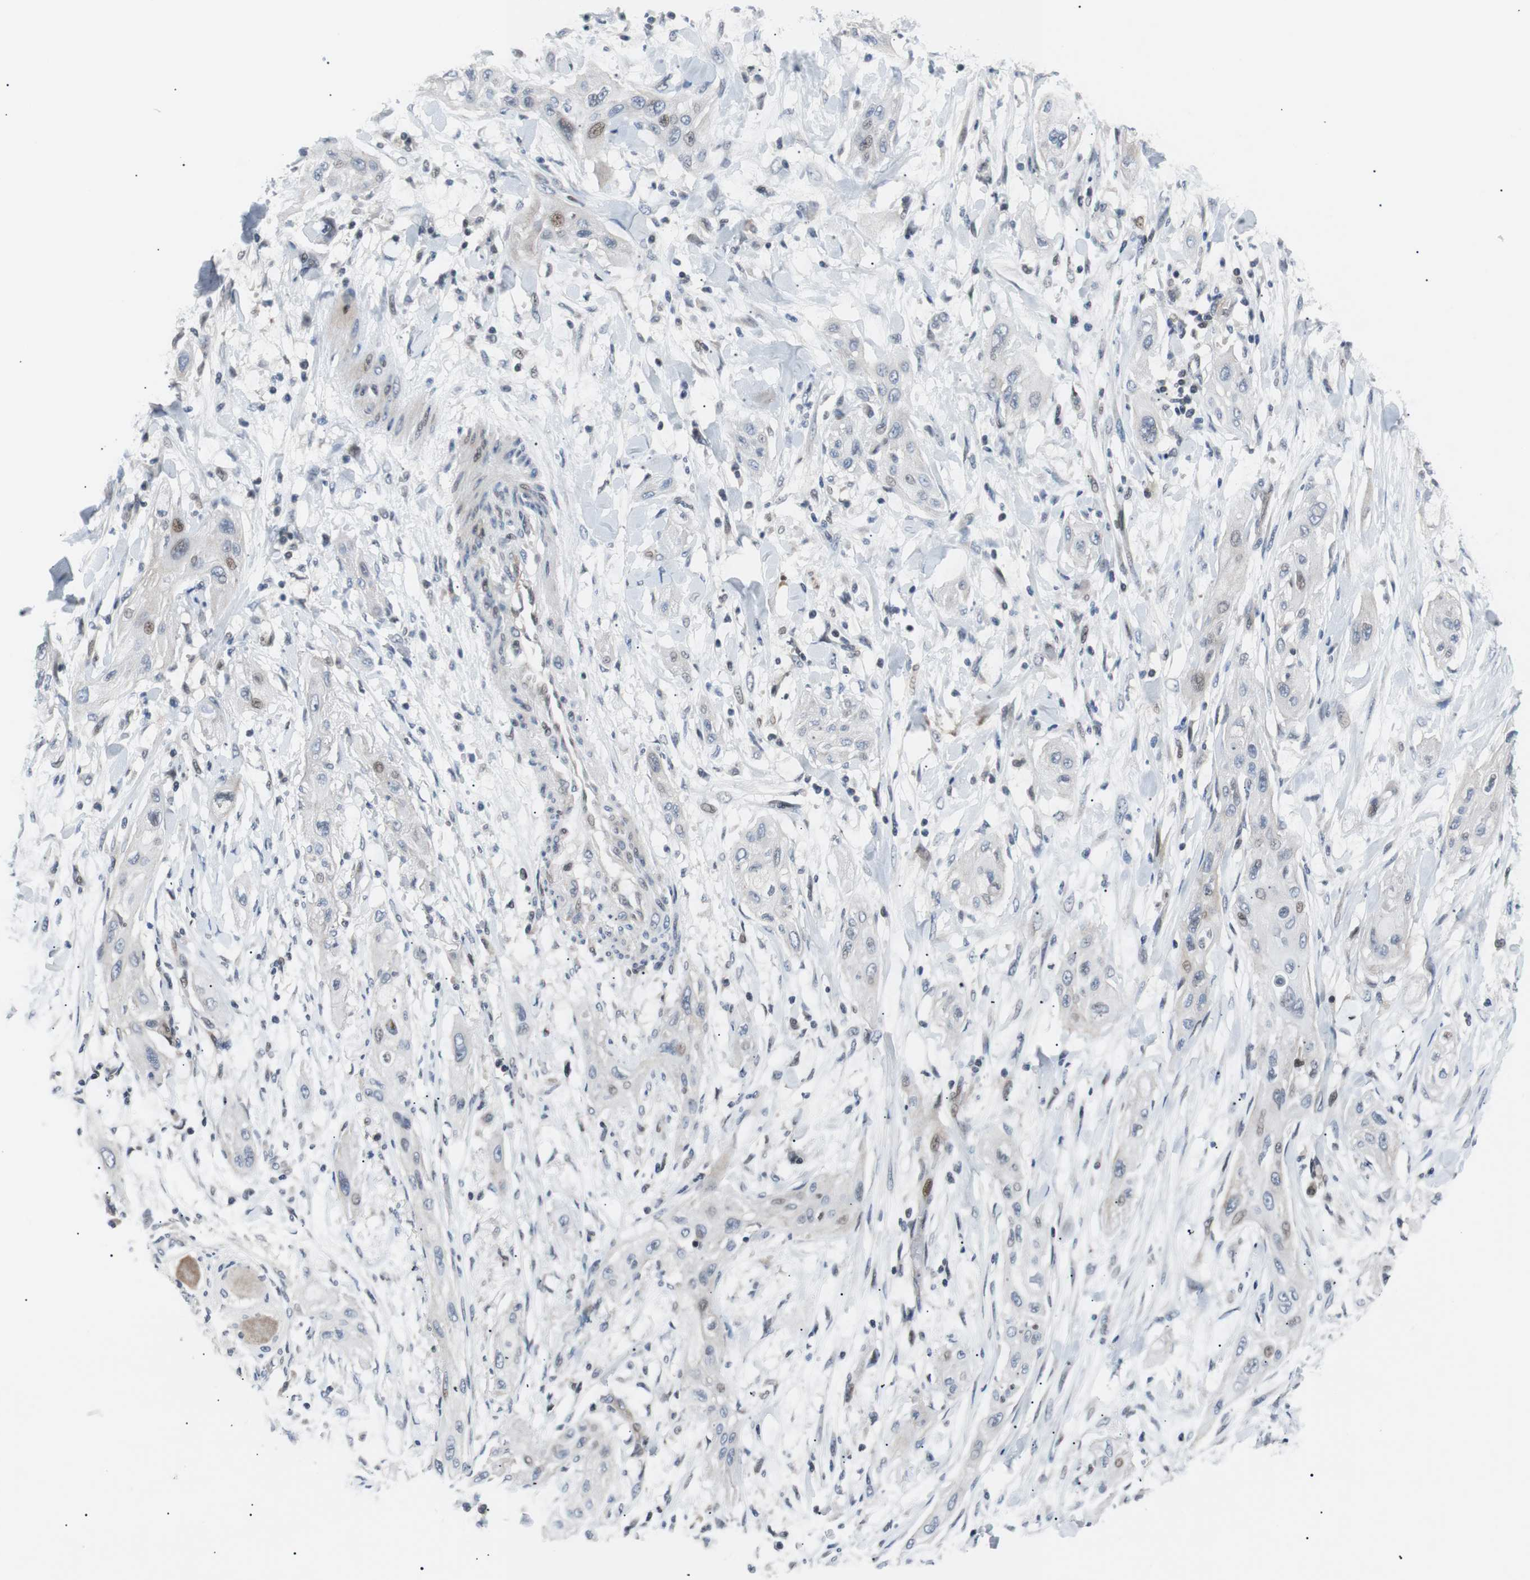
{"staining": {"intensity": "weak", "quantity": "<25%", "location": "nuclear"}, "tissue": "lung cancer", "cell_type": "Tumor cells", "image_type": "cancer", "snomed": [{"axis": "morphology", "description": "Squamous cell carcinoma, NOS"}, {"axis": "topography", "description": "Lung"}], "caption": "This is an immunohistochemistry histopathology image of lung cancer. There is no positivity in tumor cells.", "gene": "MAP2K4", "patient": {"sex": "female", "age": 47}}